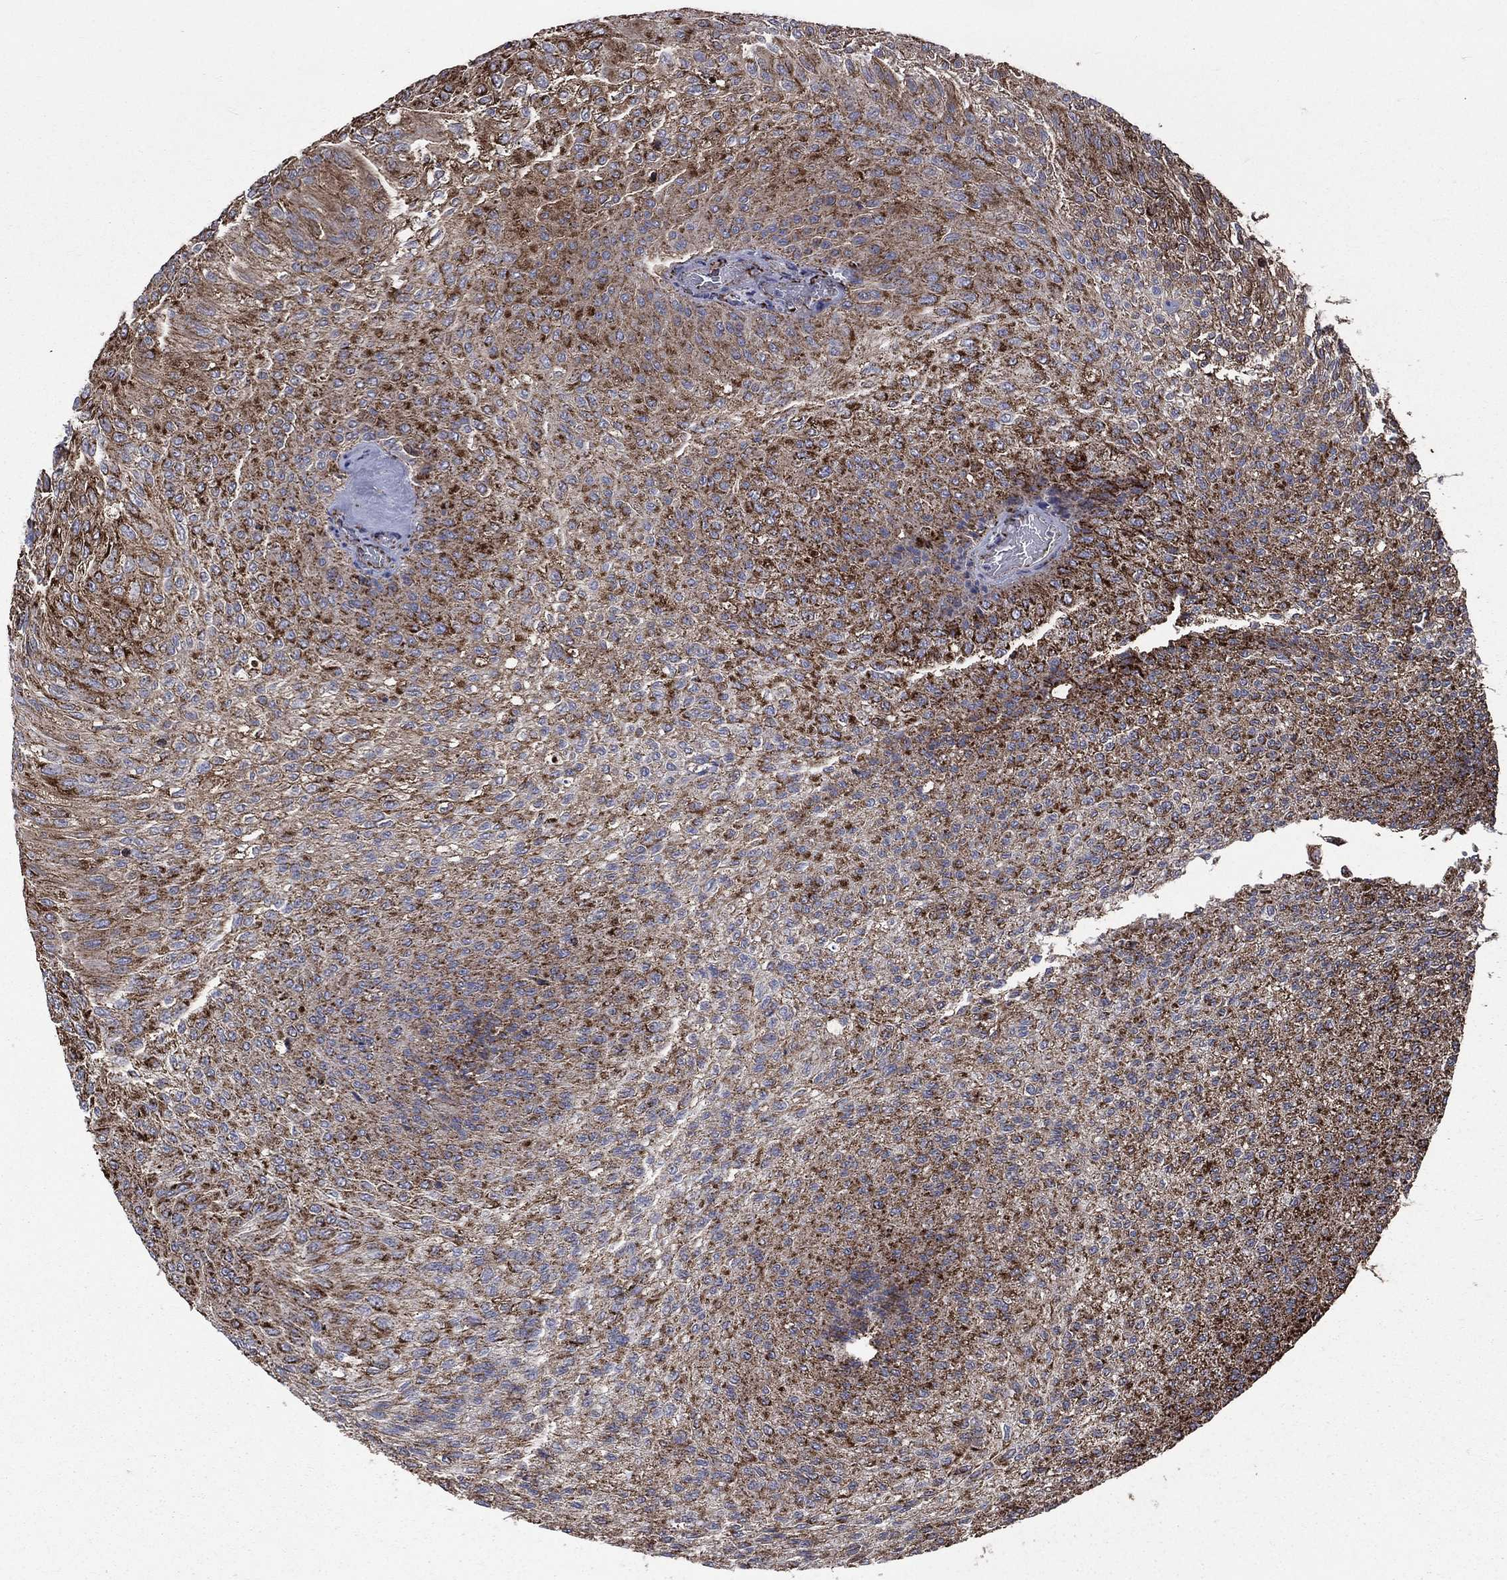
{"staining": {"intensity": "strong", "quantity": ">75%", "location": "cytoplasmic/membranous"}, "tissue": "urothelial cancer", "cell_type": "Tumor cells", "image_type": "cancer", "snomed": [{"axis": "morphology", "description": "Urothelial carcinoma, Low grade"}, {"axis": "topography", "description": "Ureter, NOS"}, {"axis": "topography", "description": "Urinary bladder"}], "caption": "An immunohistochemistry image of neoplastic tissue is shown. Protein staining in brown highlights strong cytoplasmic/membranous positivity in urothelial carcinoma (low-grade) within tumor cells.", "gene": "GOT2", "patient": {"sex": "male", "age": 78}}